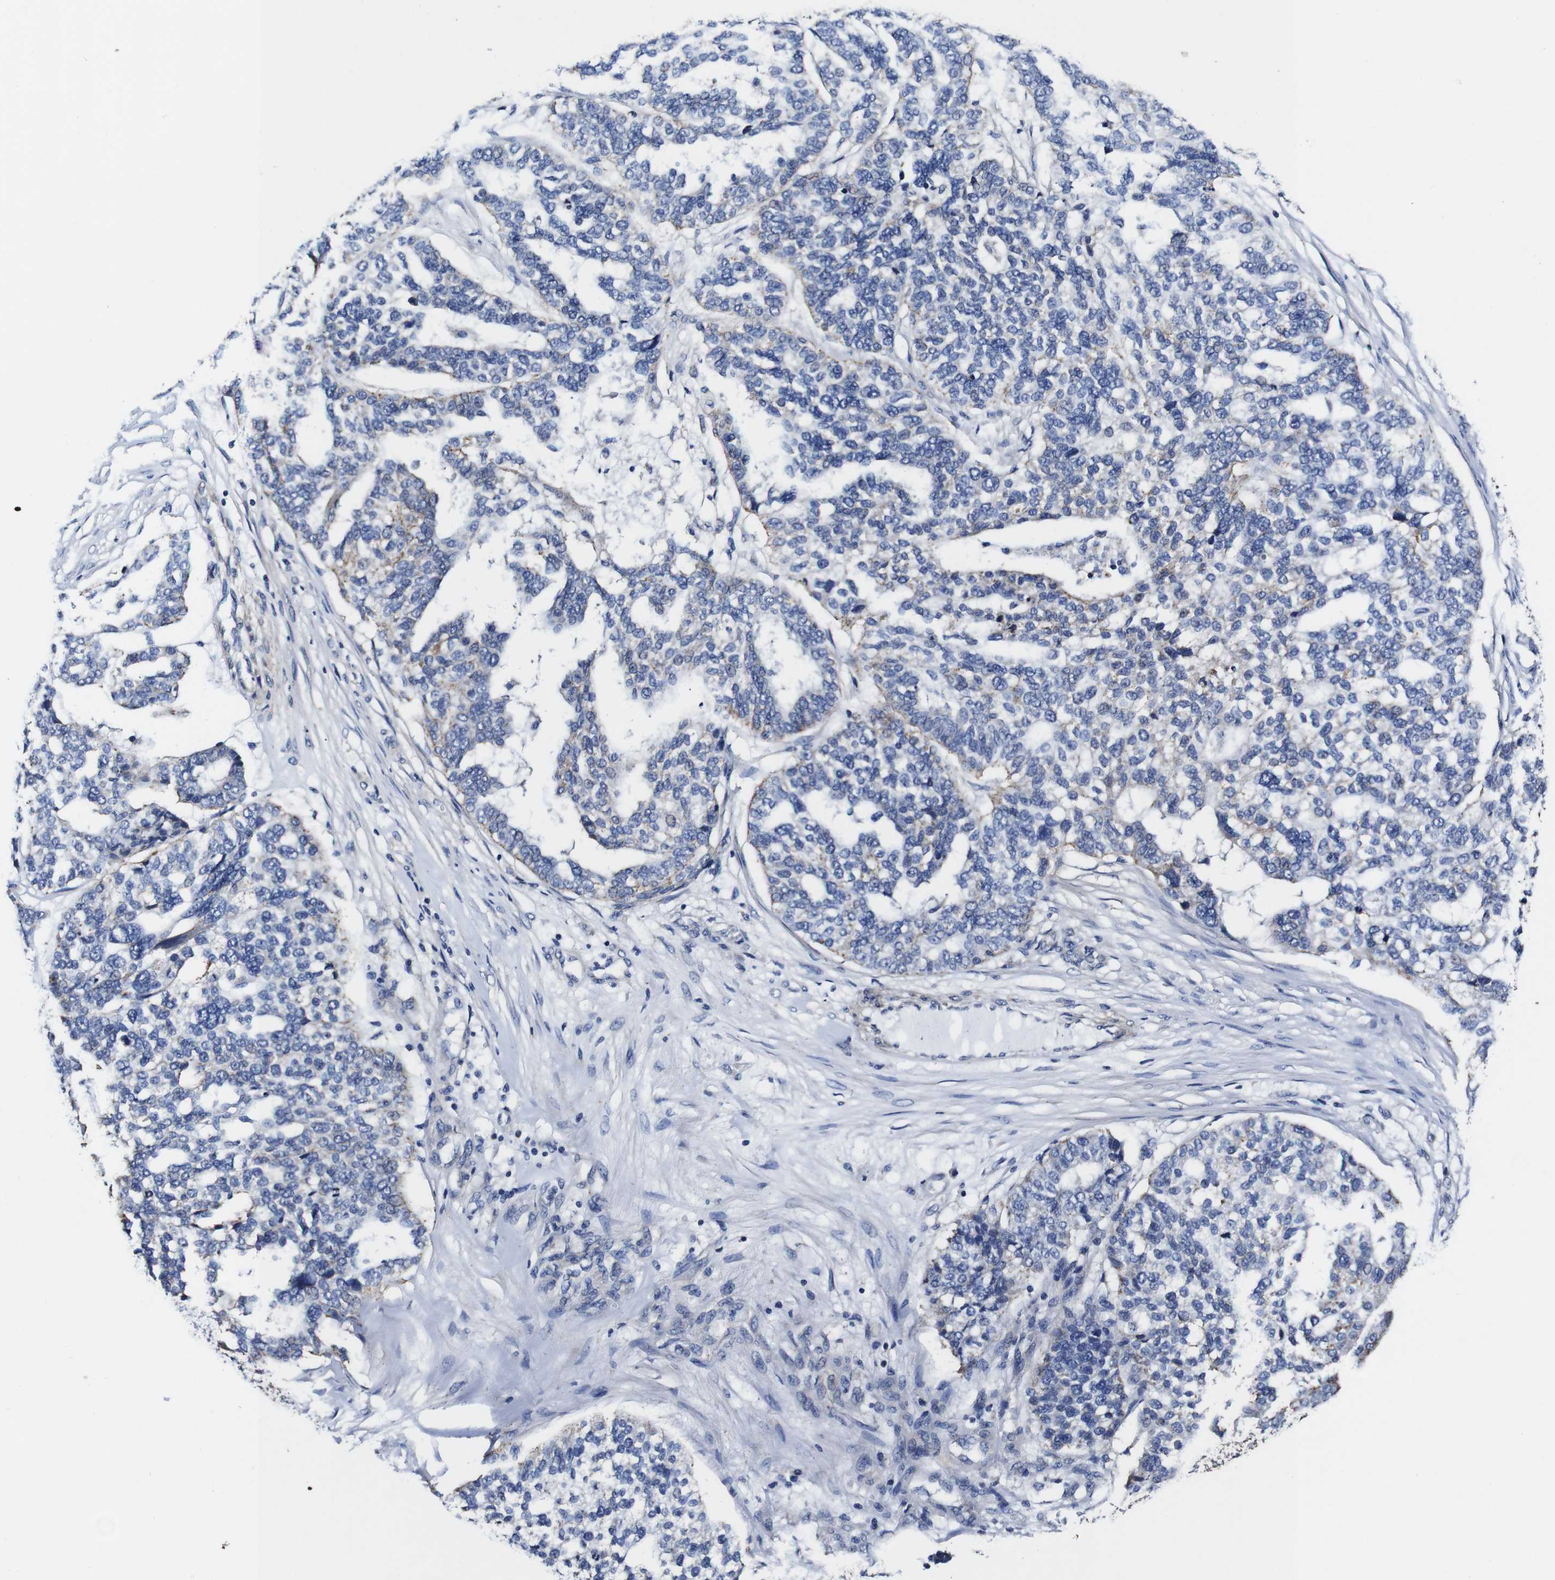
{"staining": {"intensity": "weak", "quantity": "<25%", "location": "cytoplasmic/membranous"}, "tissue": "ovarian cancer", "cell_type": "Tumor cells", "image_type": "cancer", "snomed": [{"axis": "morphology", "description": "Cystadenocarcinoma, serous, NOS"}, {"axis": "topography", "description": "Ovary"}], "caption": "The immunohistochemistry histopathology image has no significant positivity in tumor cells of serous cystadenocarcinoma (ovarian) tissue.", "gene": "PDCD6IP", "patient": {"sex": "female", "age": 59}}